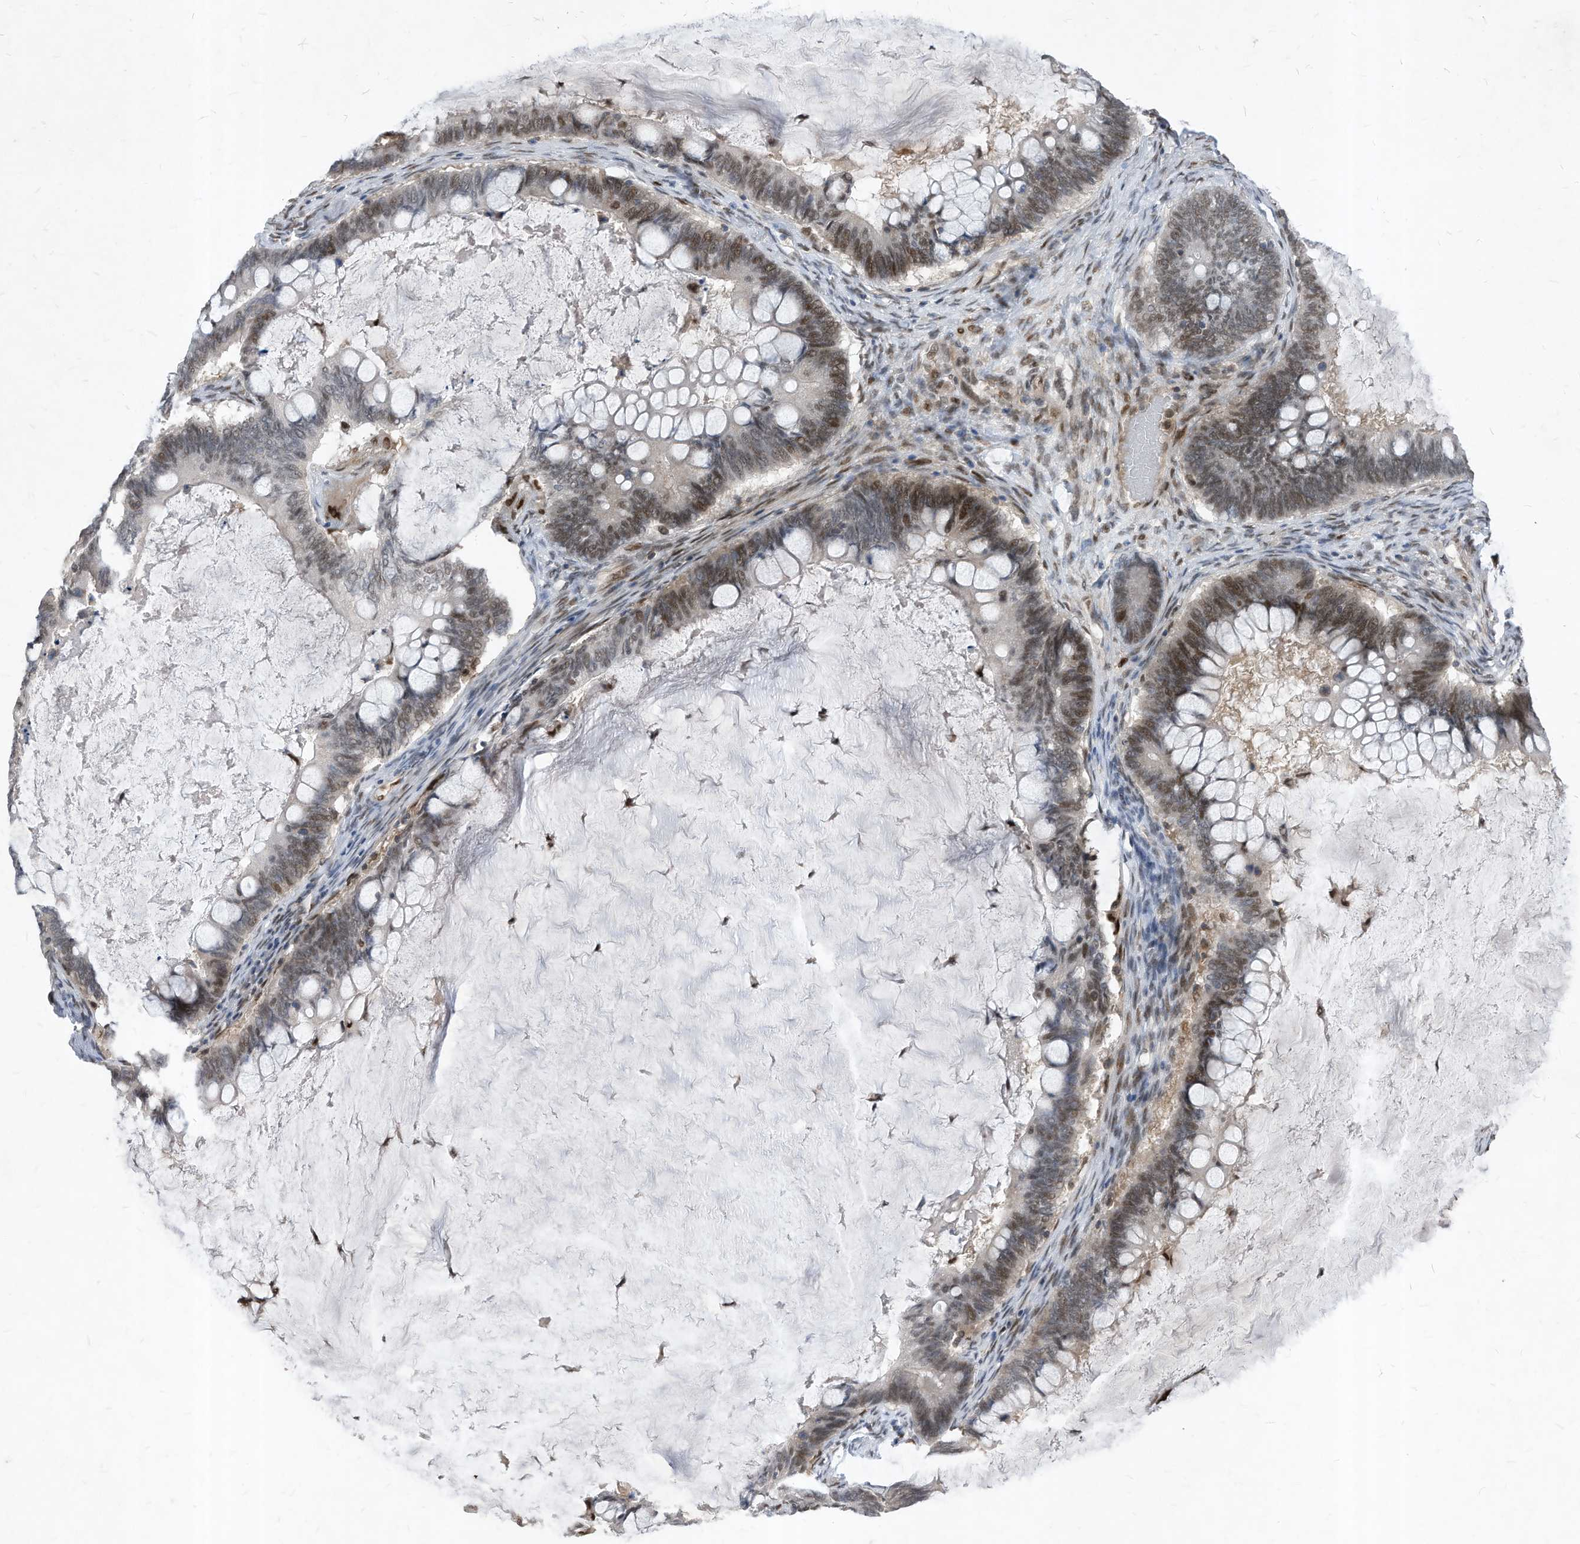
{"staining": {"intensity": "moderate", "quantity": "<25%", "location": "nuclear"}, "tissue": "ovarian cancer", "cell_type": "Tumor cells", "image_type": "cancer", "snomed": [{"axis": "morphology", "description": "Cystadenocarcinoma, mucinous, NOS"}, {"axis": "topography", "description": "Ovary"}], "caption": "Immunohistochemical staining of mucinous cystadenocarcinoma (ovarian) shows low levels of moderate nuclear expression in about <25% of tumor cells.", "gene": "KPNB1", "patient": {"sex": "female", "age": 61}}